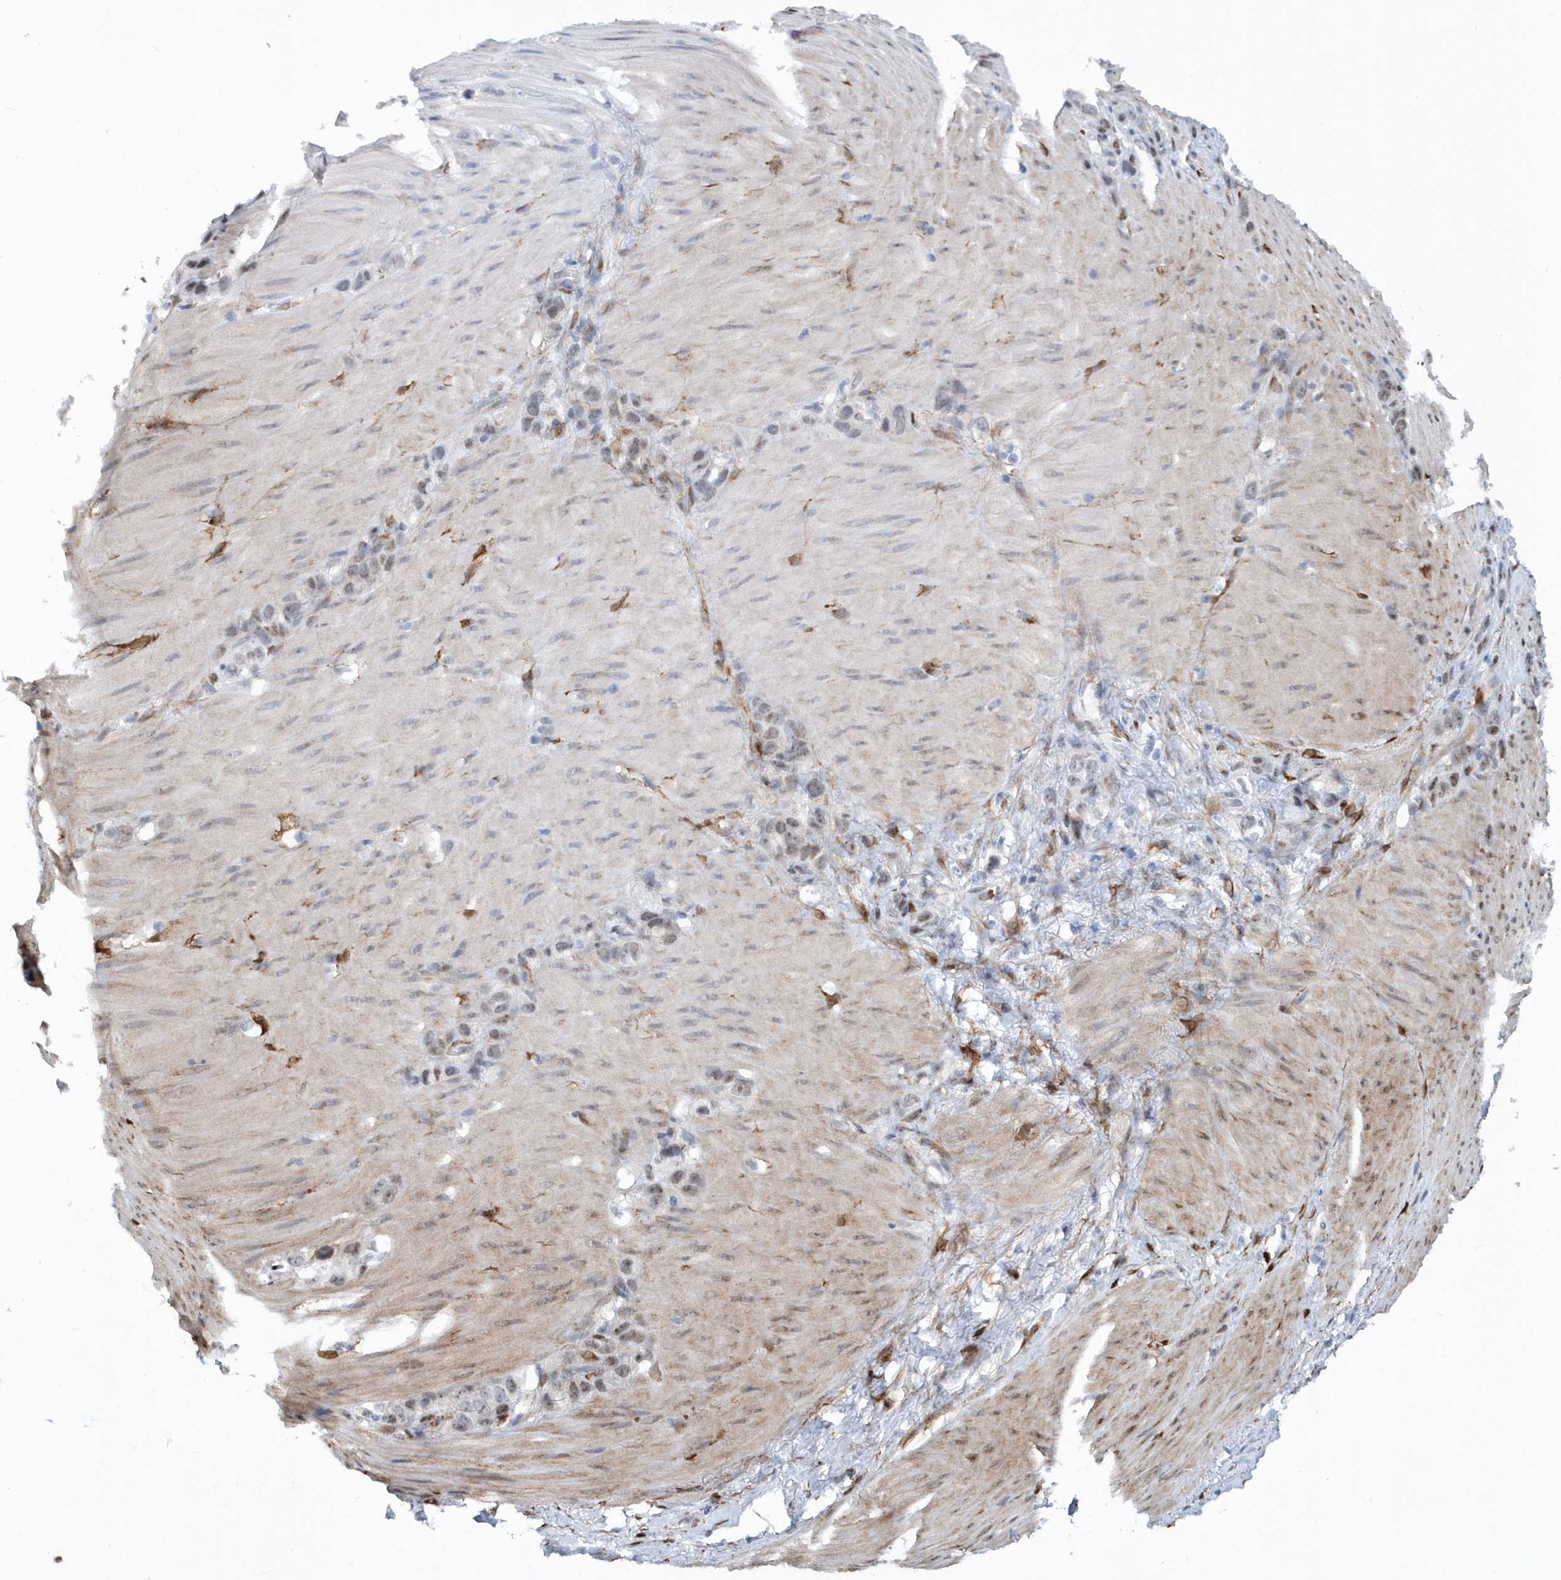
{"staining": {"intensity": "weak", "quantity": "<25%", "location": "nuclear"}, "tissue": "stomach cancer", "cell_type": "Tumor cells", "image_type": "cancer", "snomed": [{"axis": "morphology", "description": "Normal tissue, NOS"}, {"axis": "morphology", "description": "Adenocarcinoma, NOS"}, {"axis": "morphology", "description": "Adenocarcinoma, High grade"}, {"axis": "topography", "description": "Stomach, upper"}, {"axis": "topography", "description": "Stomach"}], "caption": "A photomicrograph of human stomach cancer is negative for staining in tumor cells.", "gene": "ASCL4", "patient": {"sex": "female", "age": 65}}